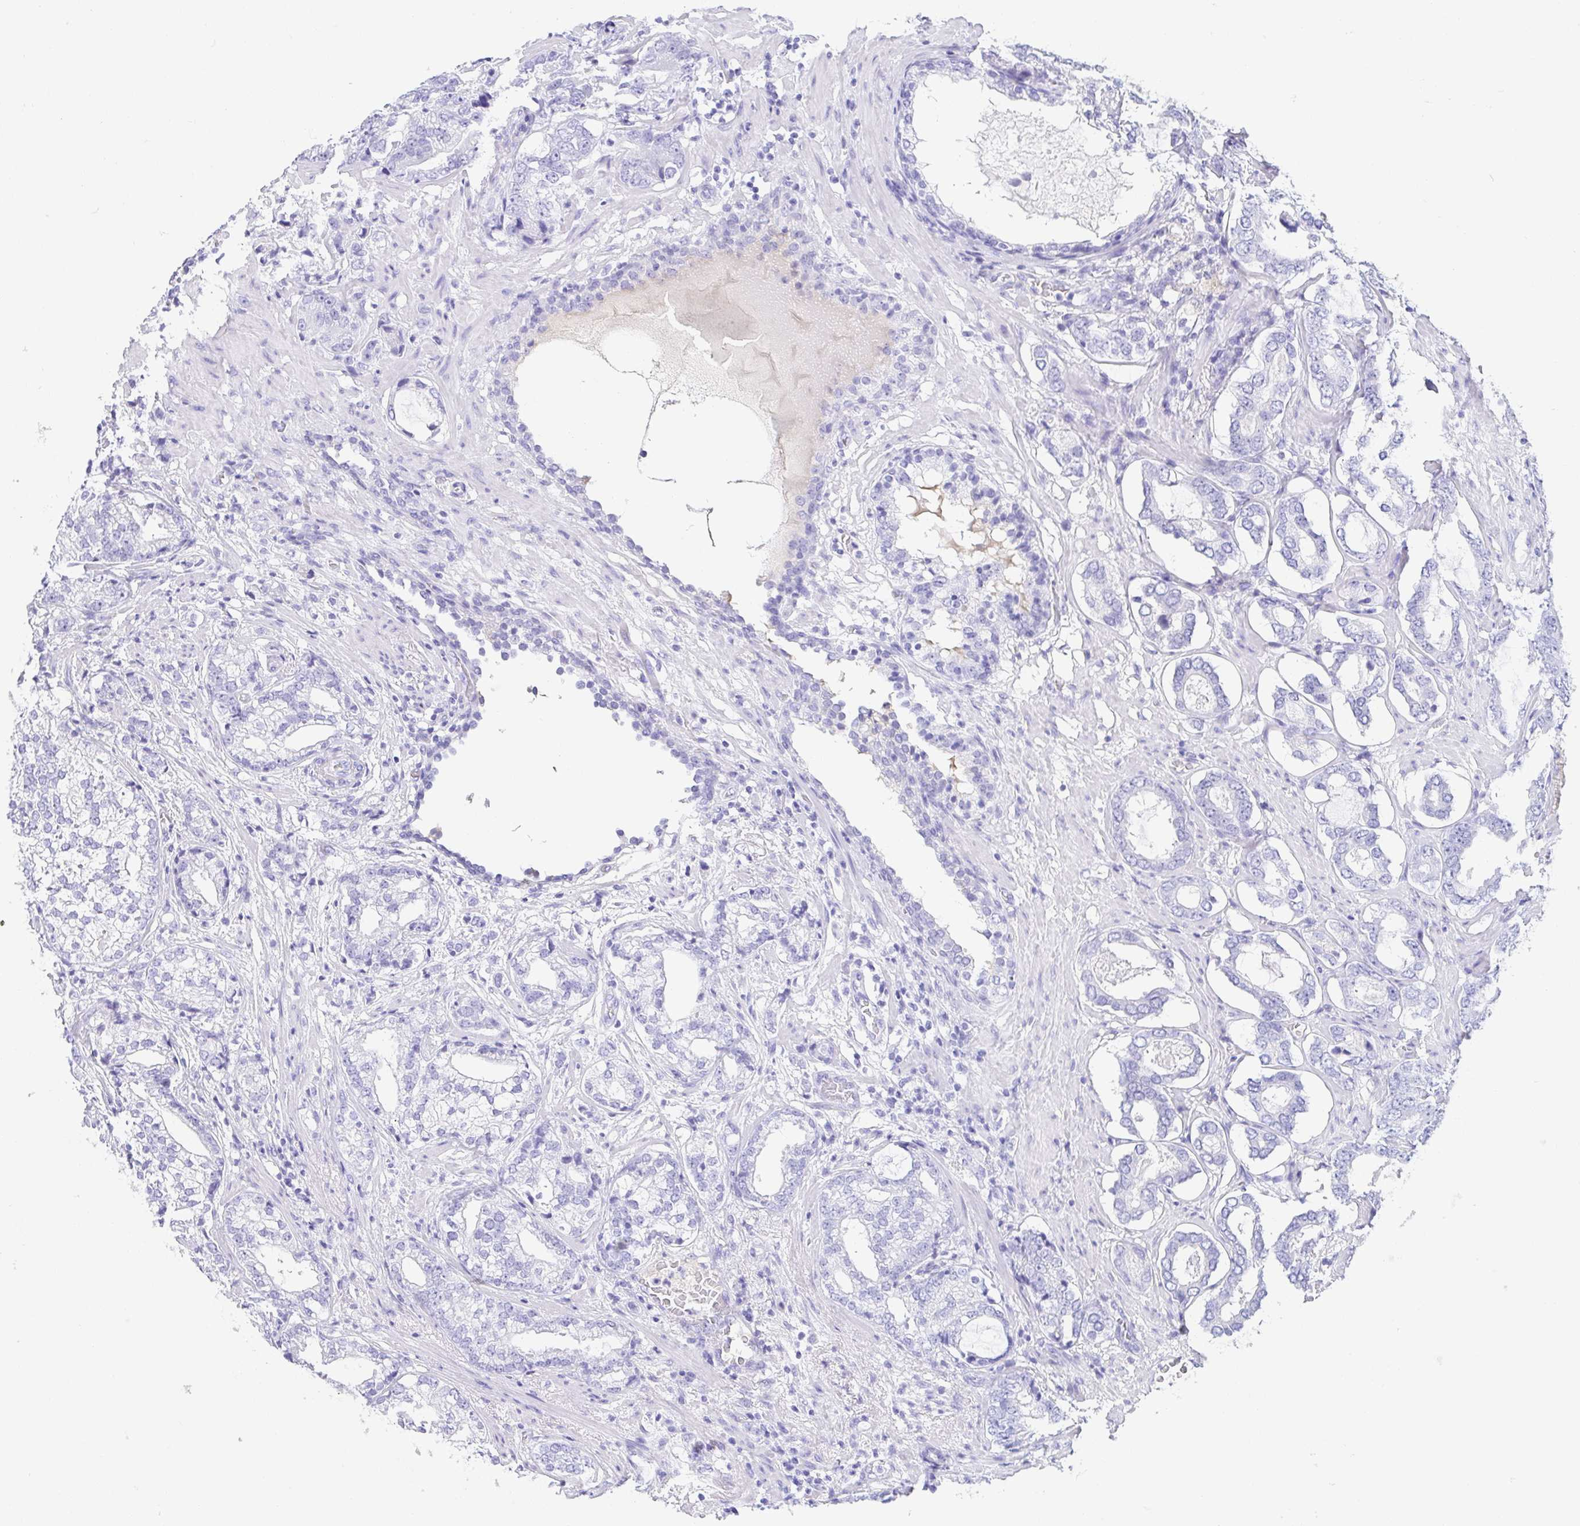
{"staining": {"intensity": "negative", "quantity": "none", "location": "none"}, "tissue": "prostate cancer", "cell_type": "Tumor cells", "image_type": "cancer", "snomed": [{"axis": "morphology", "description": "Adenocarcinoma, High grade"}, {"axis": "topography", "description": "Prostate"}], "caption": "The micrograph displays no significant staining in tumor cells of prostate cancer.", "gene": "GKN1", "patient": {"sex": "male", "age": 75}}